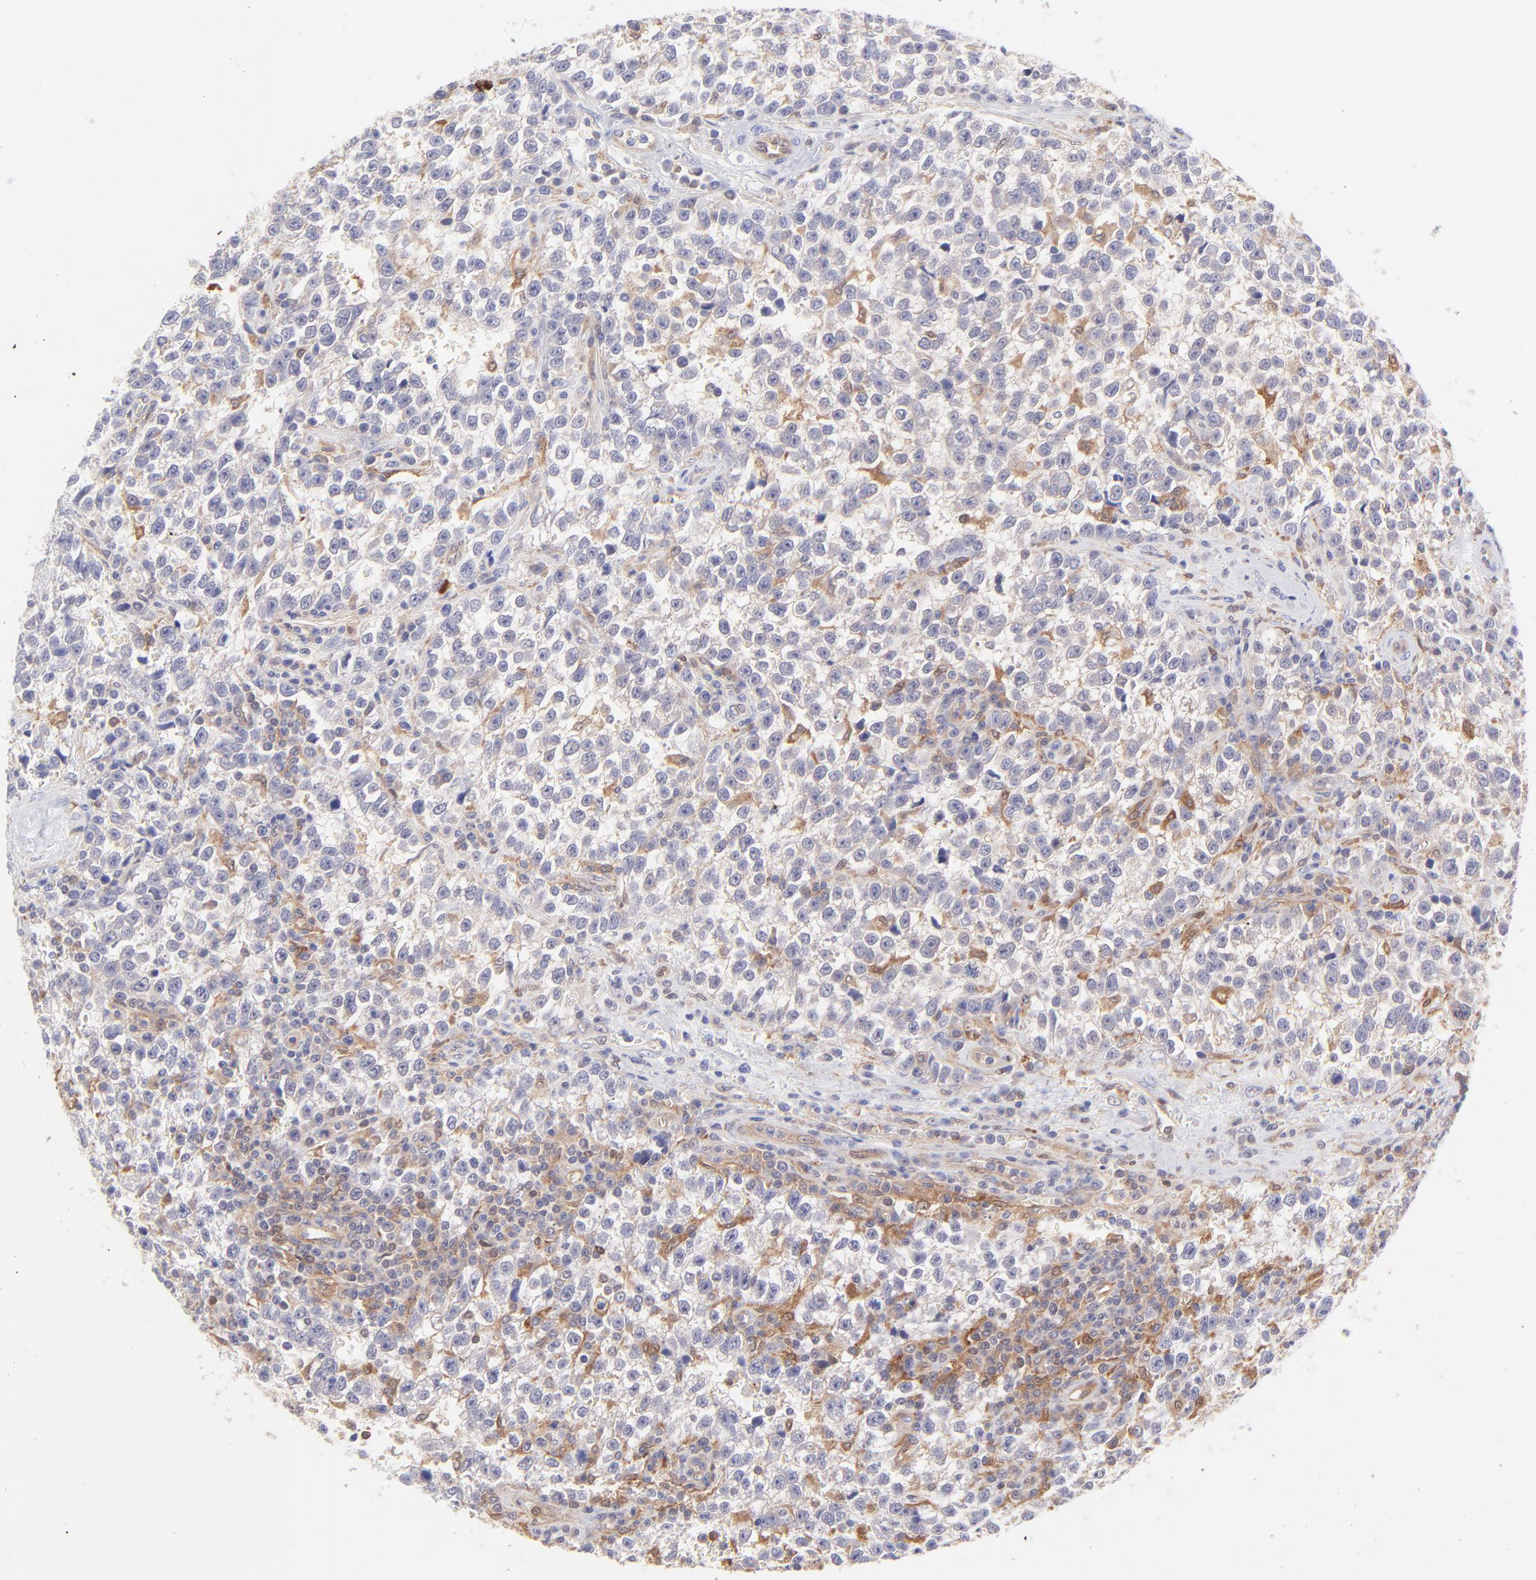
{"staining": {"intensity": "negative", "quantity": "none", "location": "none"}, "tissue": "testis cancer", "cell_type": "Tumor cells", "image_type": "cancer", "snomed": [{"axis": "morphology", "description": "Seminoma, NOS"}, {"axis": "topography", "description": "Testis"}], "caption": "Photomicrograph shows no significant protein staining in tumor cells of testis cancer.", "gene": "HYAL1", "patient": {"sex": "male", "age": 38}}